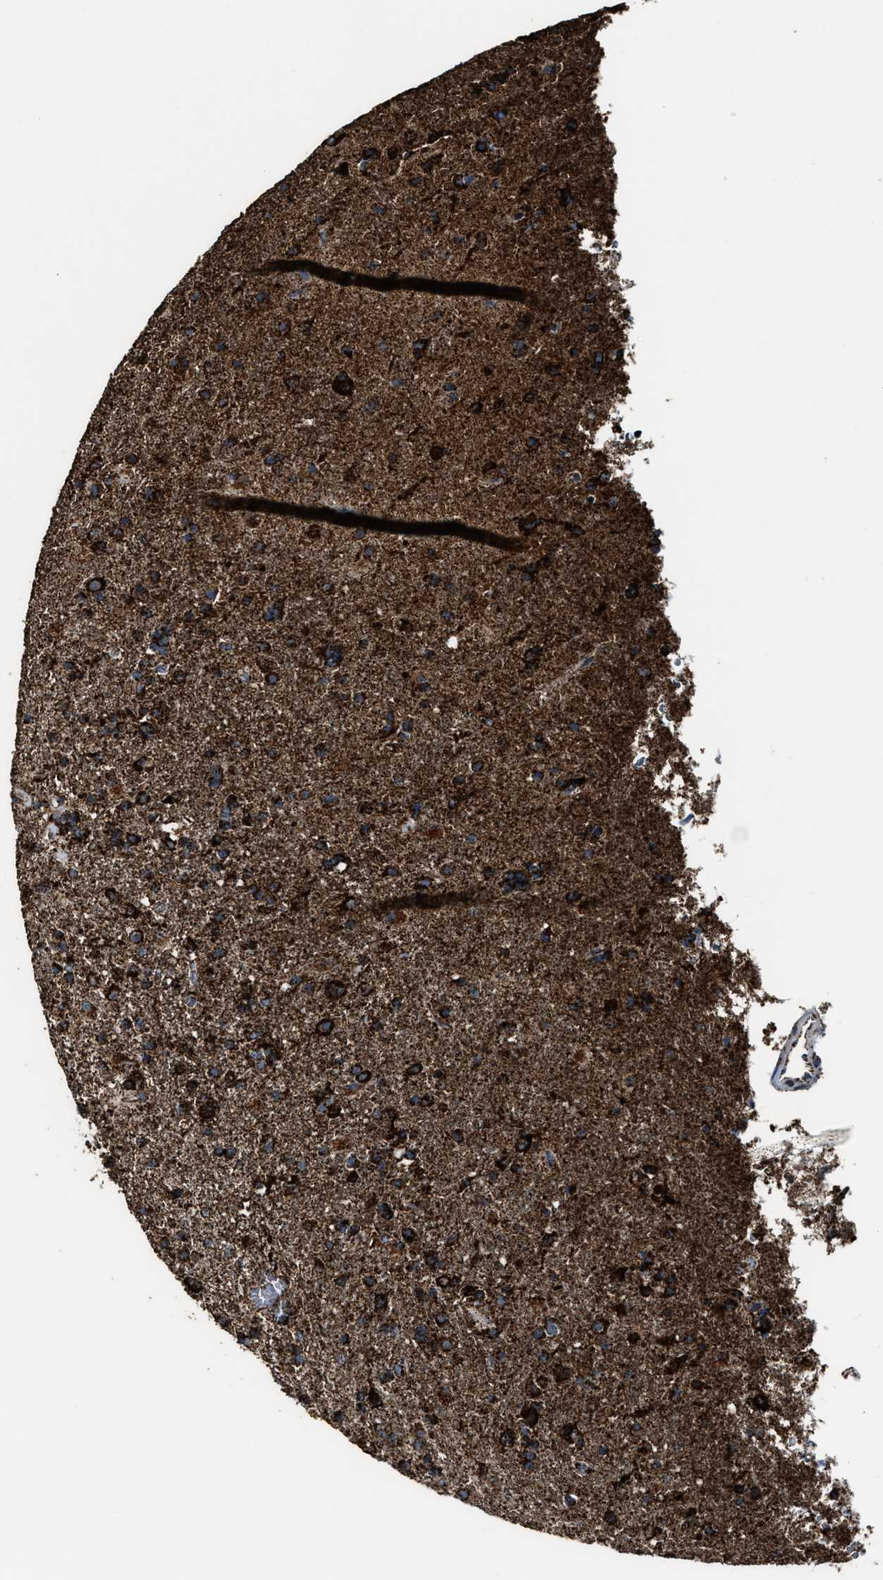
{"staining": {"intensity": "strong", "quantity": ">75%", "location": "cytoplasmic/membranous"}, "tissue": "glioma", "cell_type": "Tumor cells", "image_type": "cancer", "snomed": [{"axis": "morphology", "description": "Glioma, malignant, Low grade"}, {"axis": "topography", "description": "Brain"}], "caption": "The immunohistochemical stain labels strong cytoplasmic/membranous positivity in tumor cells of malignant glioma (low-grade) tissue.", "gene": "MDH2", "patient": {"sex": "male", "age": 65}}